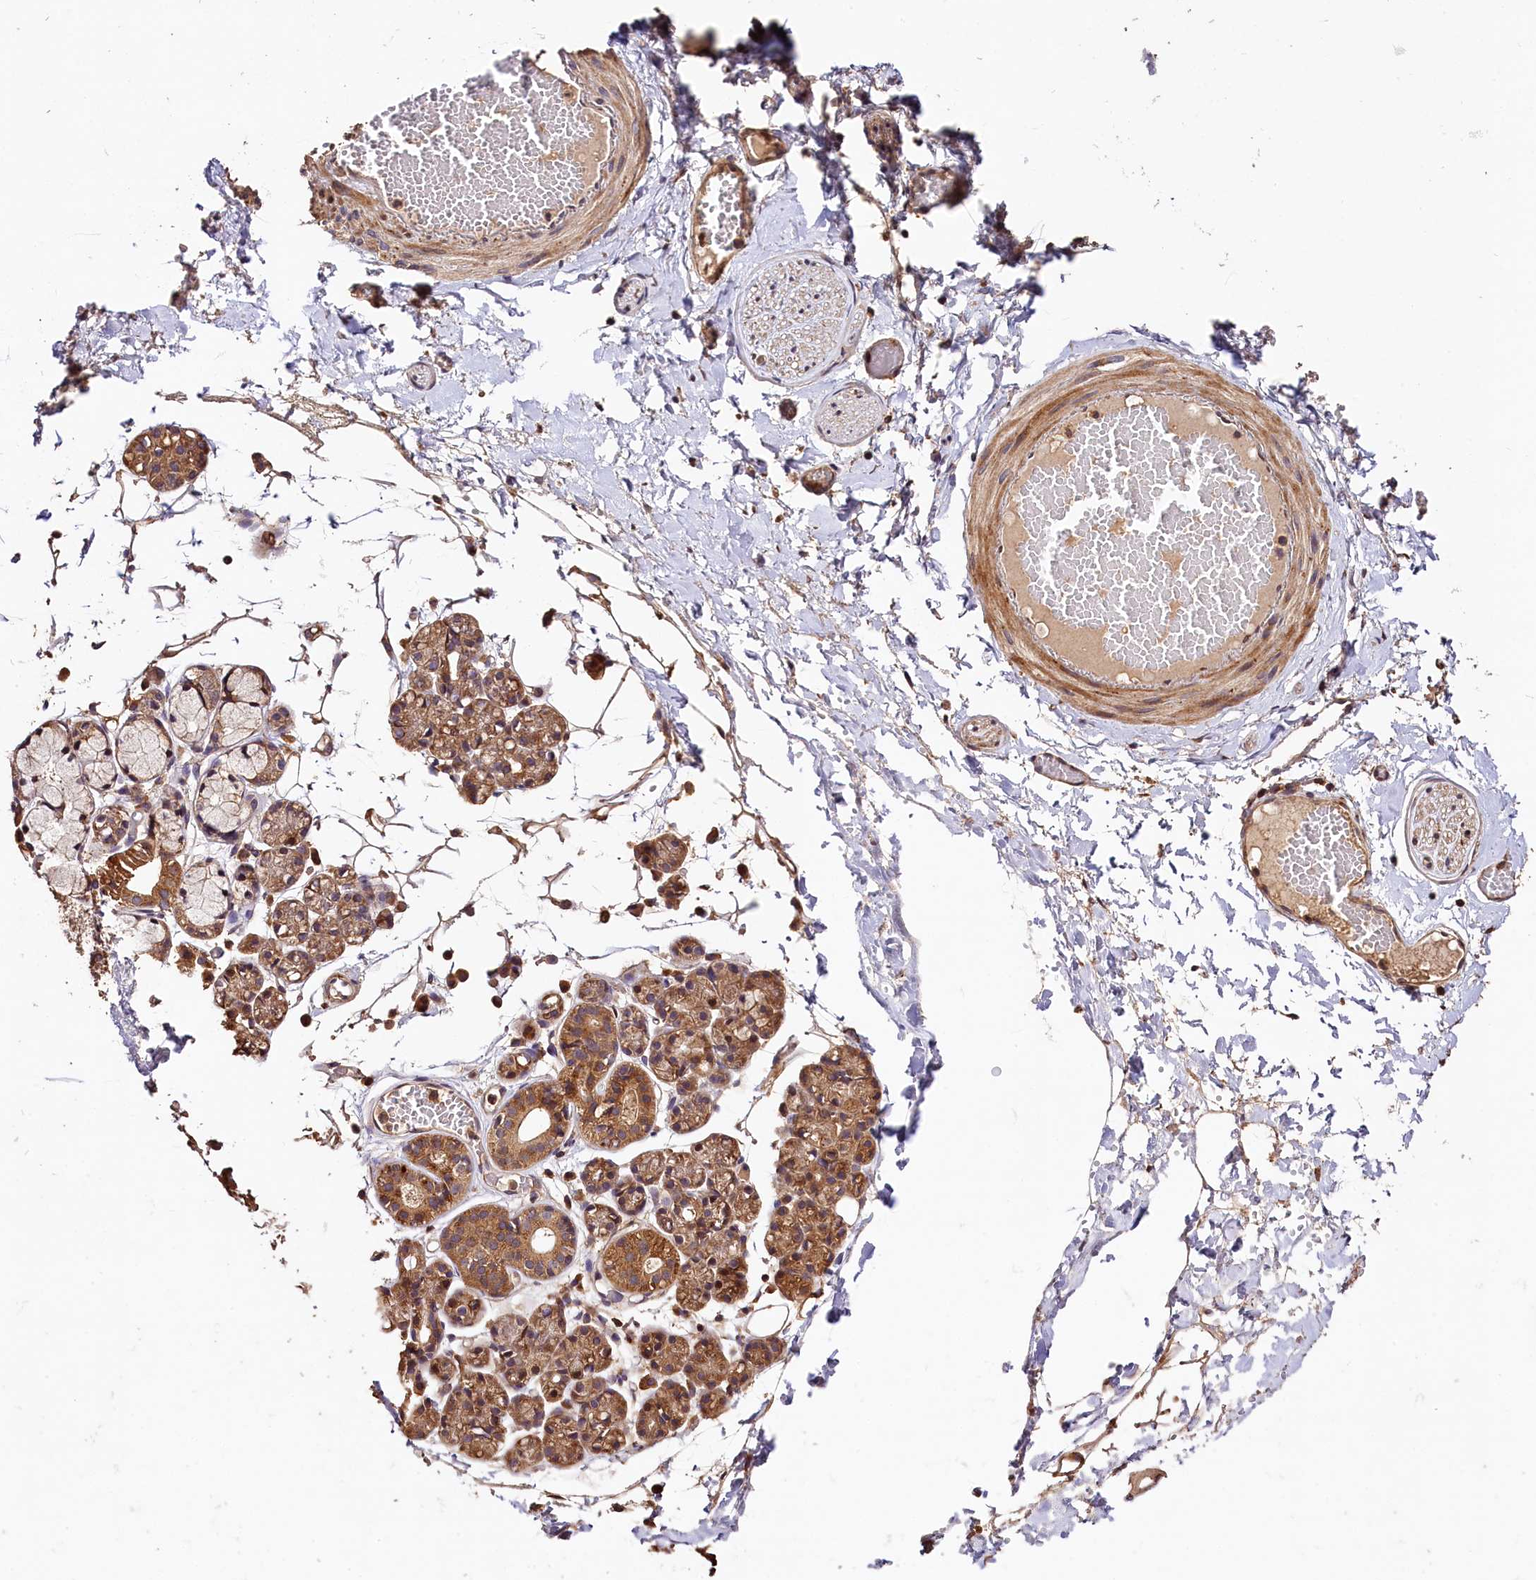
{"staining": {"intensity": "moderate", "quantity": "25%-75%", "location": "cytoplasmic/membranous,nuclear"}, "tissue": "salivary gland", "cell_type": "Glandular cells", "image_type": "normal", "snomed": [{"axis": "morphology", "description": "Normal tissue, NOS"}, {"axis": "topography", "description": "Salivary gland"}], "caption": "The immunohistochemical stain labels moderate cytoplasmic/membranous,nuclear staining in glandular cells of unremarkable salivary gland. The staining was performed using DAB (3,3'-diaminobenzidine), with brown indicating positive protein expression. Nuclei are stained blue with hematoxylin.", "gene": "KPTN", "patient": {"sex": "male", "age": 63}}